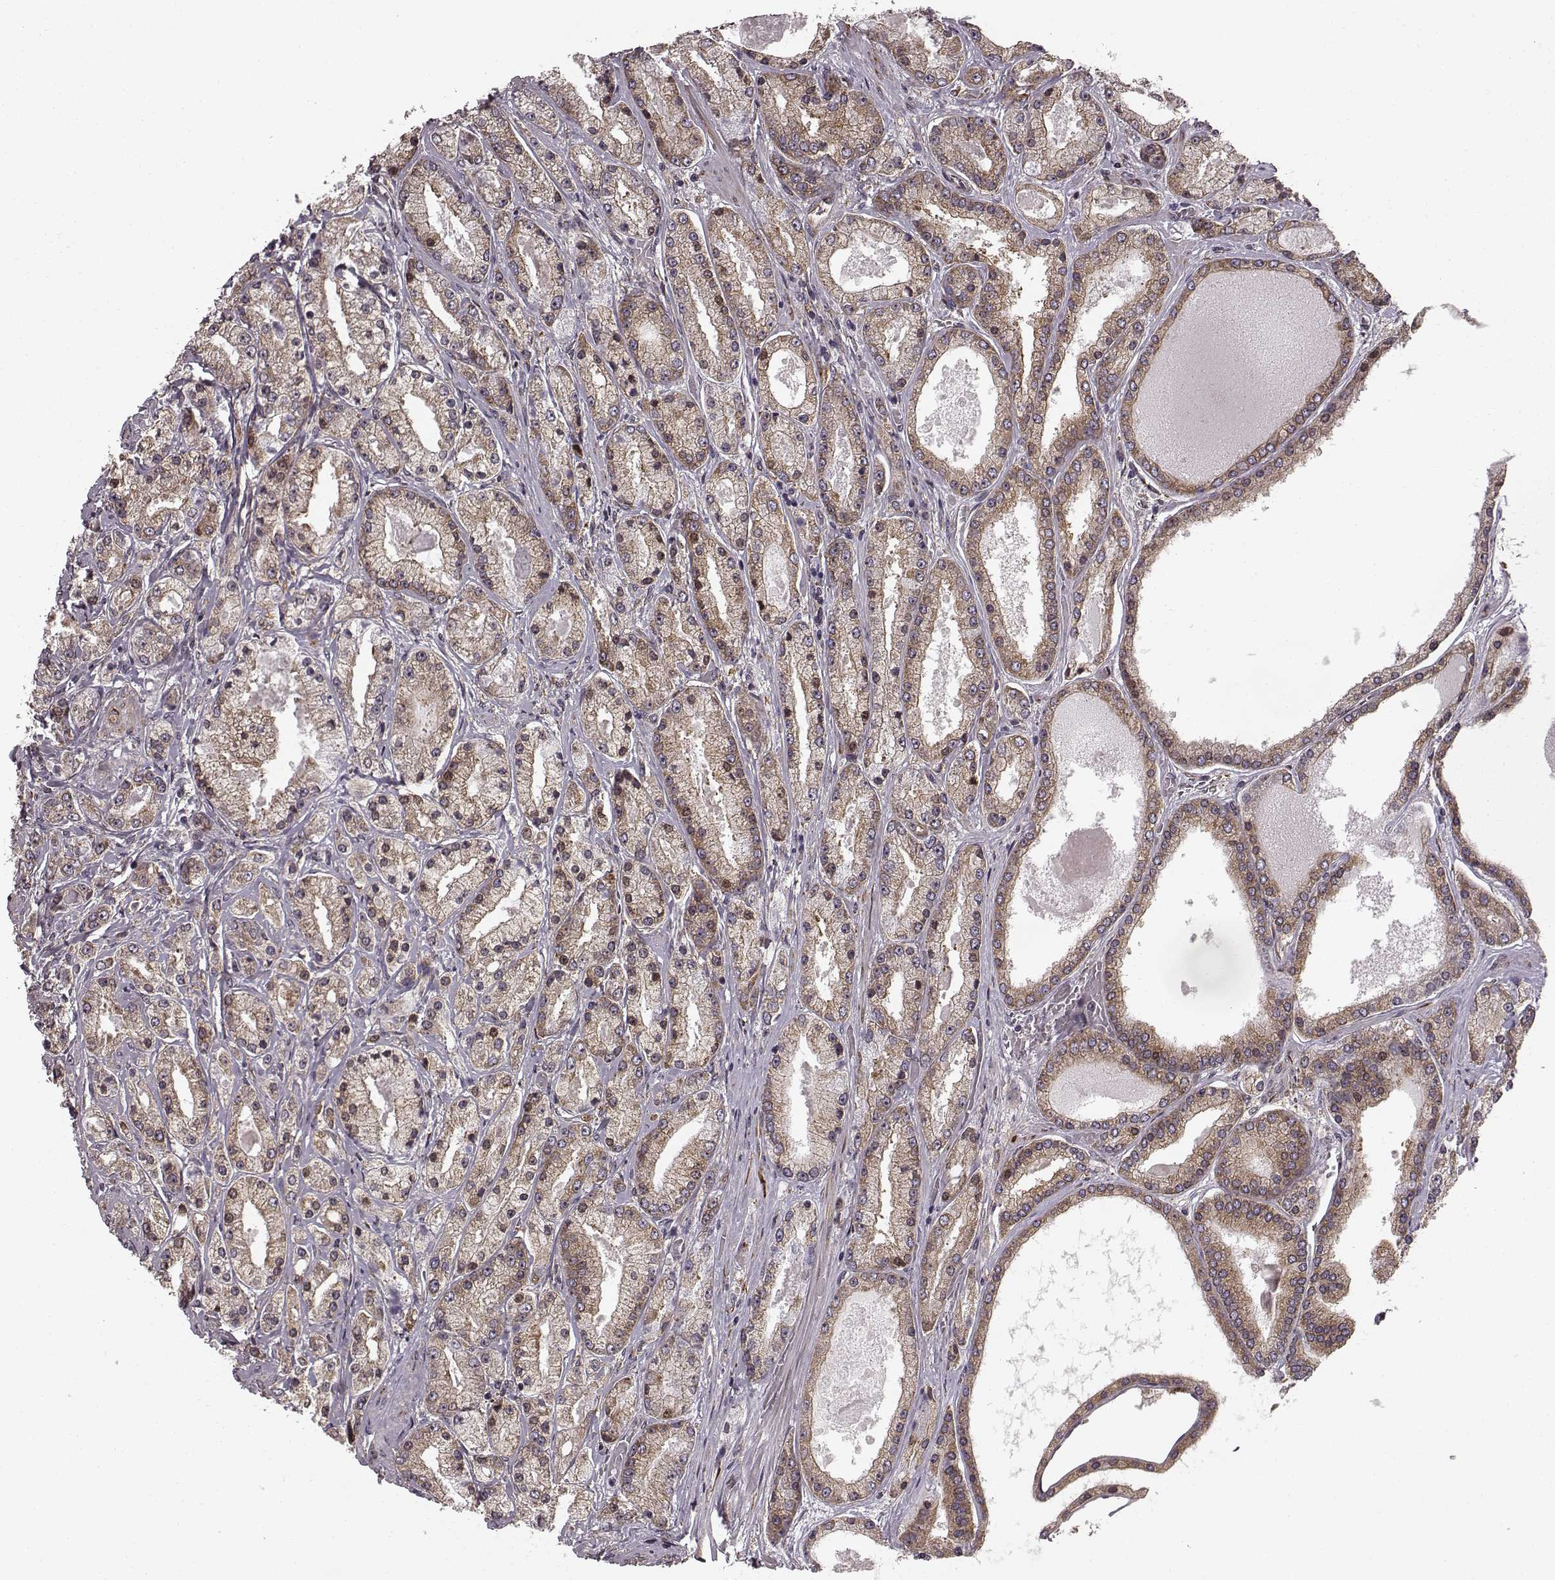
{"staining": {"intensity": "moderate", "quantity": "25%-75%", "location": "cytoplasmic/membranous,nuclear"}, "tissue": "prostate cancer", "cell_type": "Tumor cells", "image_type": "cancer", "snomed": [{"axis": "morphology", "description": "Adenocarcinoma, High grade"}, {"axis": "topography", "description": "Prostate"}], "caption": "Immunohistochemical staining of human high-grade adenocarcinoma (prostate) exhibits medium levels of moderate cytoplasmic/membranous and nuclear protein expression in approximately 25%-75% of tumor cells. Ihc stains the protein in brown and the nuclei are stained blue.", "gene": "TMEM14A", "patient": {"sex": "male", "age": 67}}